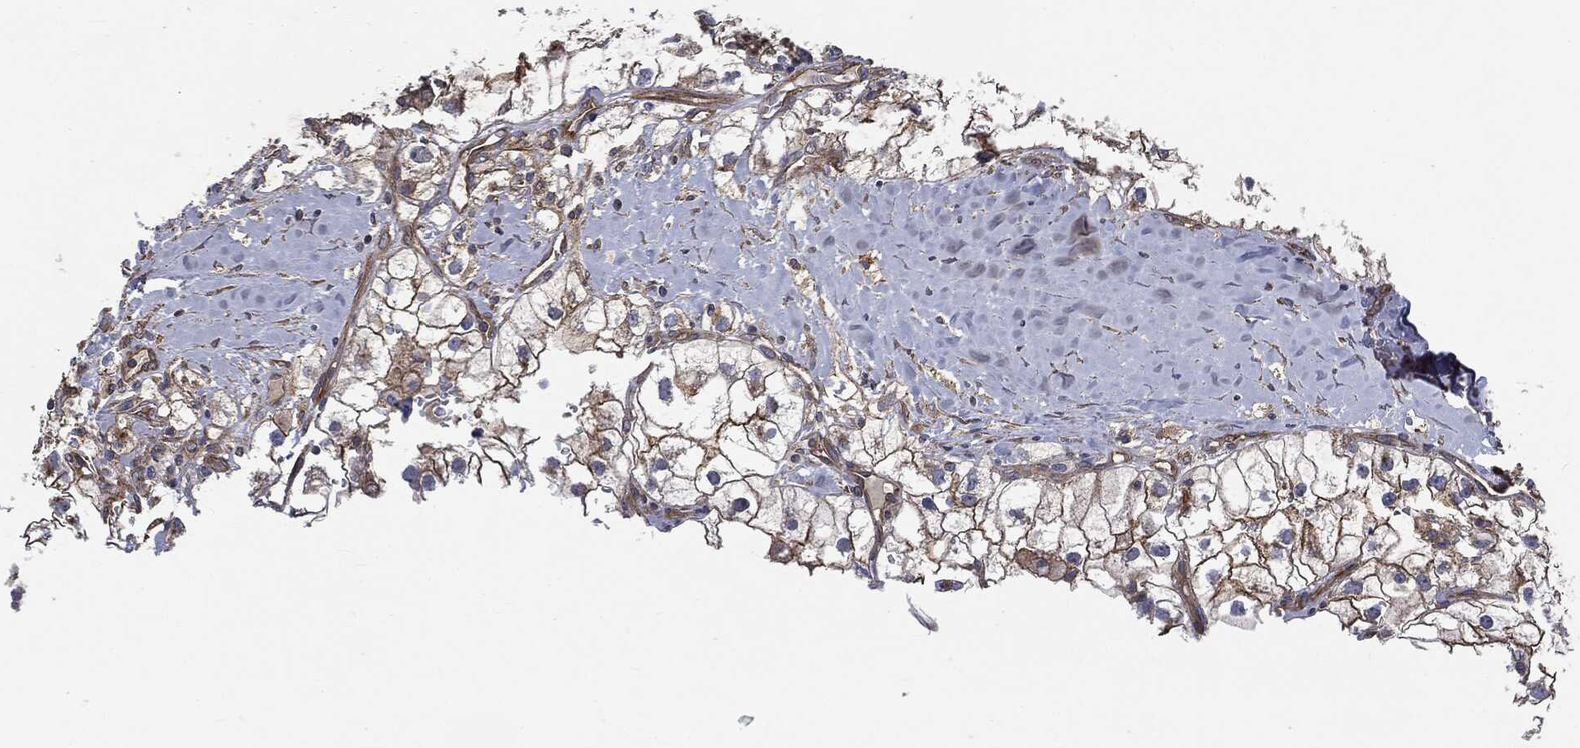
{"staining": {"intensity": "moderate", "quantity": ">75%", "location": "cytoplasmic/membranous"}, "tissue": "renal cancer", "cell_type": "Tumor cells", "image_type": "cancer", "snomed": [{"axis": "morphology", "description": "Adenocarcinoma, NOS"}, {"axis": "topography", "description": "Kidney"}], "caption": "Protein staining by immunohistochemistry (IHC) reveals moderate cytoplasmic/membranous expression in approximately >75% of tumor cells in adenocarcinoma (renal).", "gene": "EPS15L1", "patient": {"sex": "male", "age": 59}}